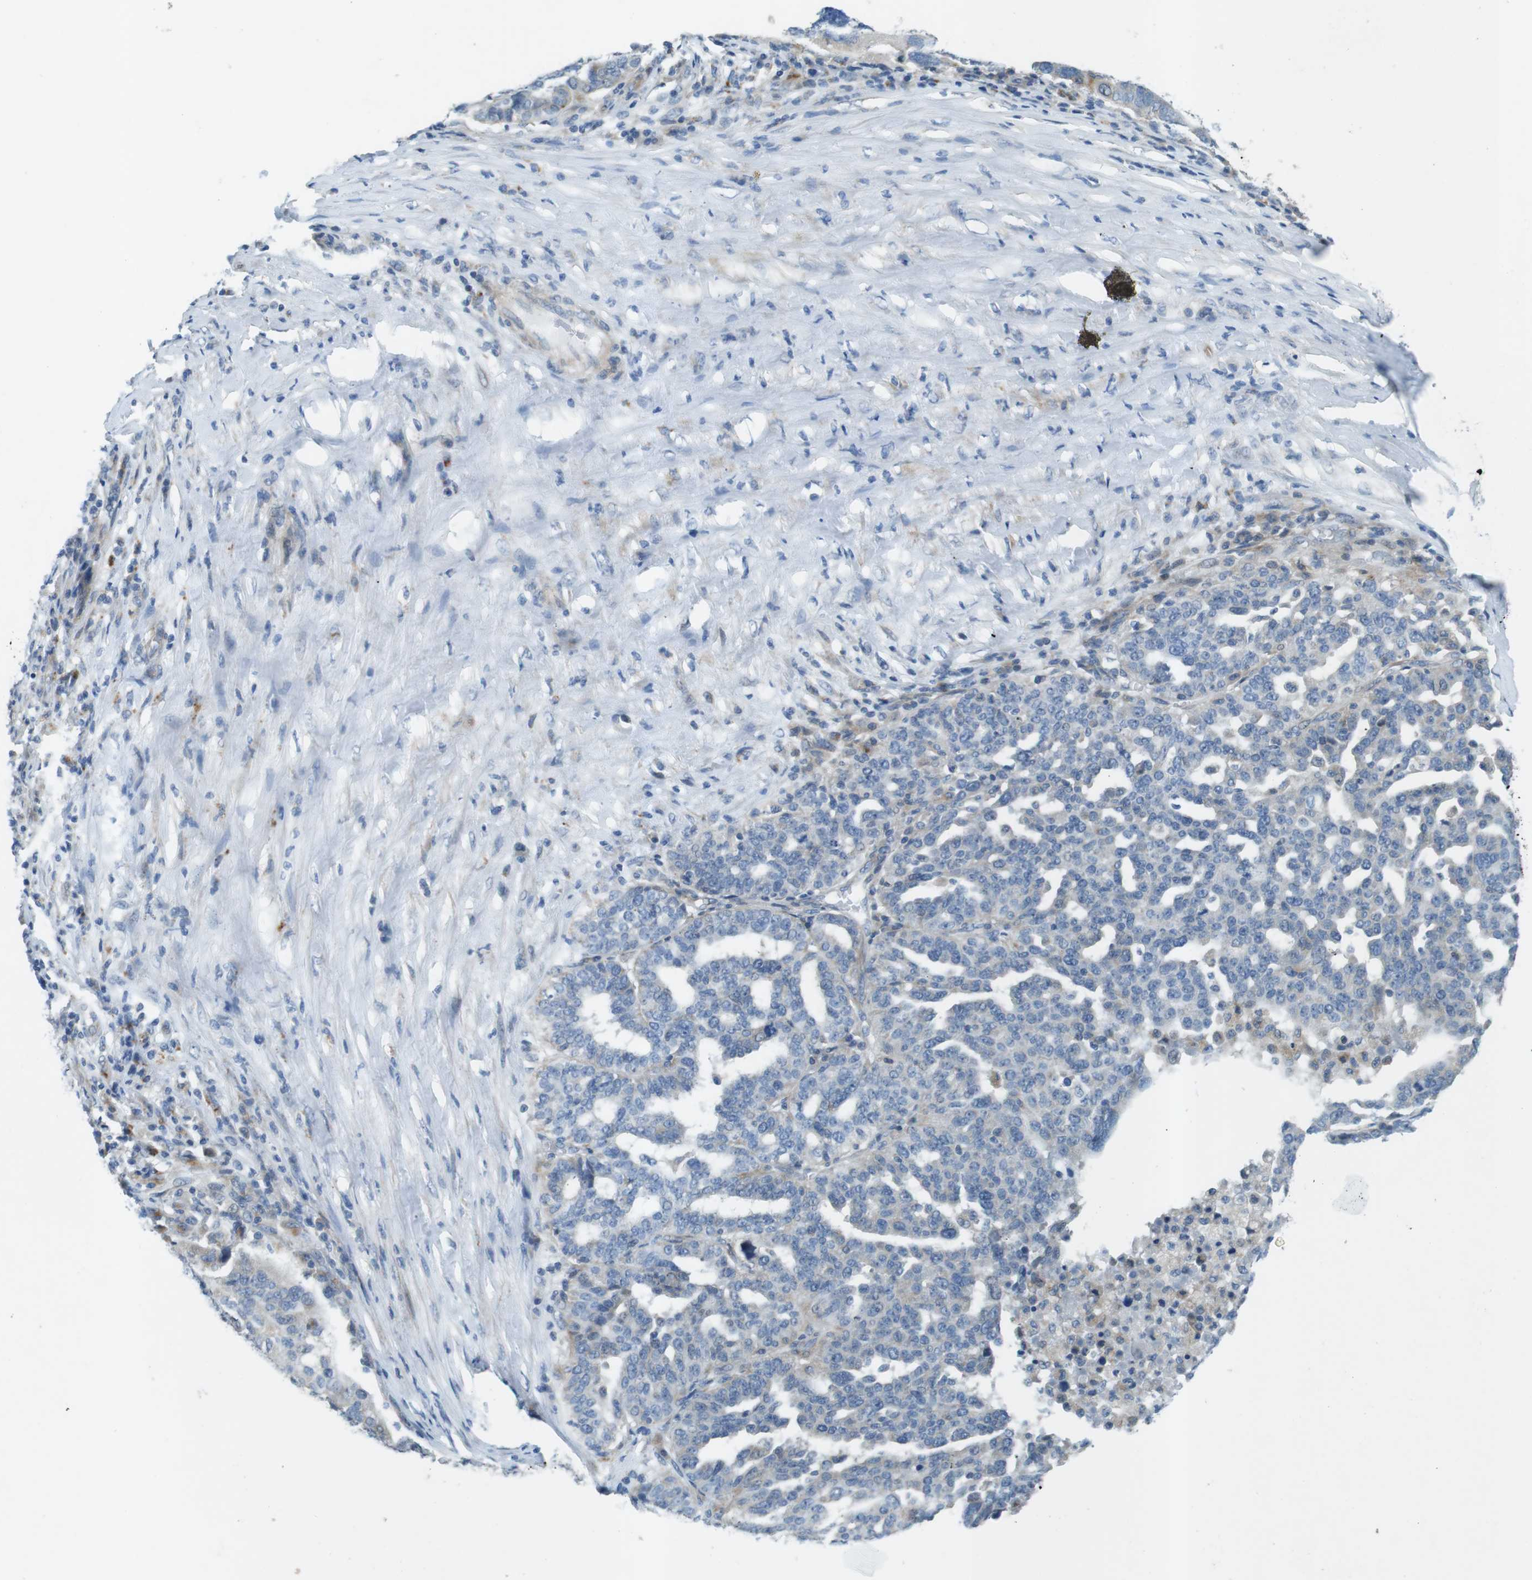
{"staining": {"intensity": "negative", "quantity": "none", "location": "none"}, "tissue": "ovarian cancer", "cell_type": "Tumor cells", "image_type": "cancer", "snomed": [{"axis": "morphology", "description": "Cystadenocarcinoma, serous, NOS"}, {"axis": "topography", "description": "Ovary"}], "caption": "This image is of ovarian serous cystadenocarcinoma stained with immunohistochemistry (IHC) to label a protein in brown with the nuclei are counter-stained blue. There is no staining in tumor cells.", "gene": "TYW1", "patient": {"sex": "female", "age": 59}}